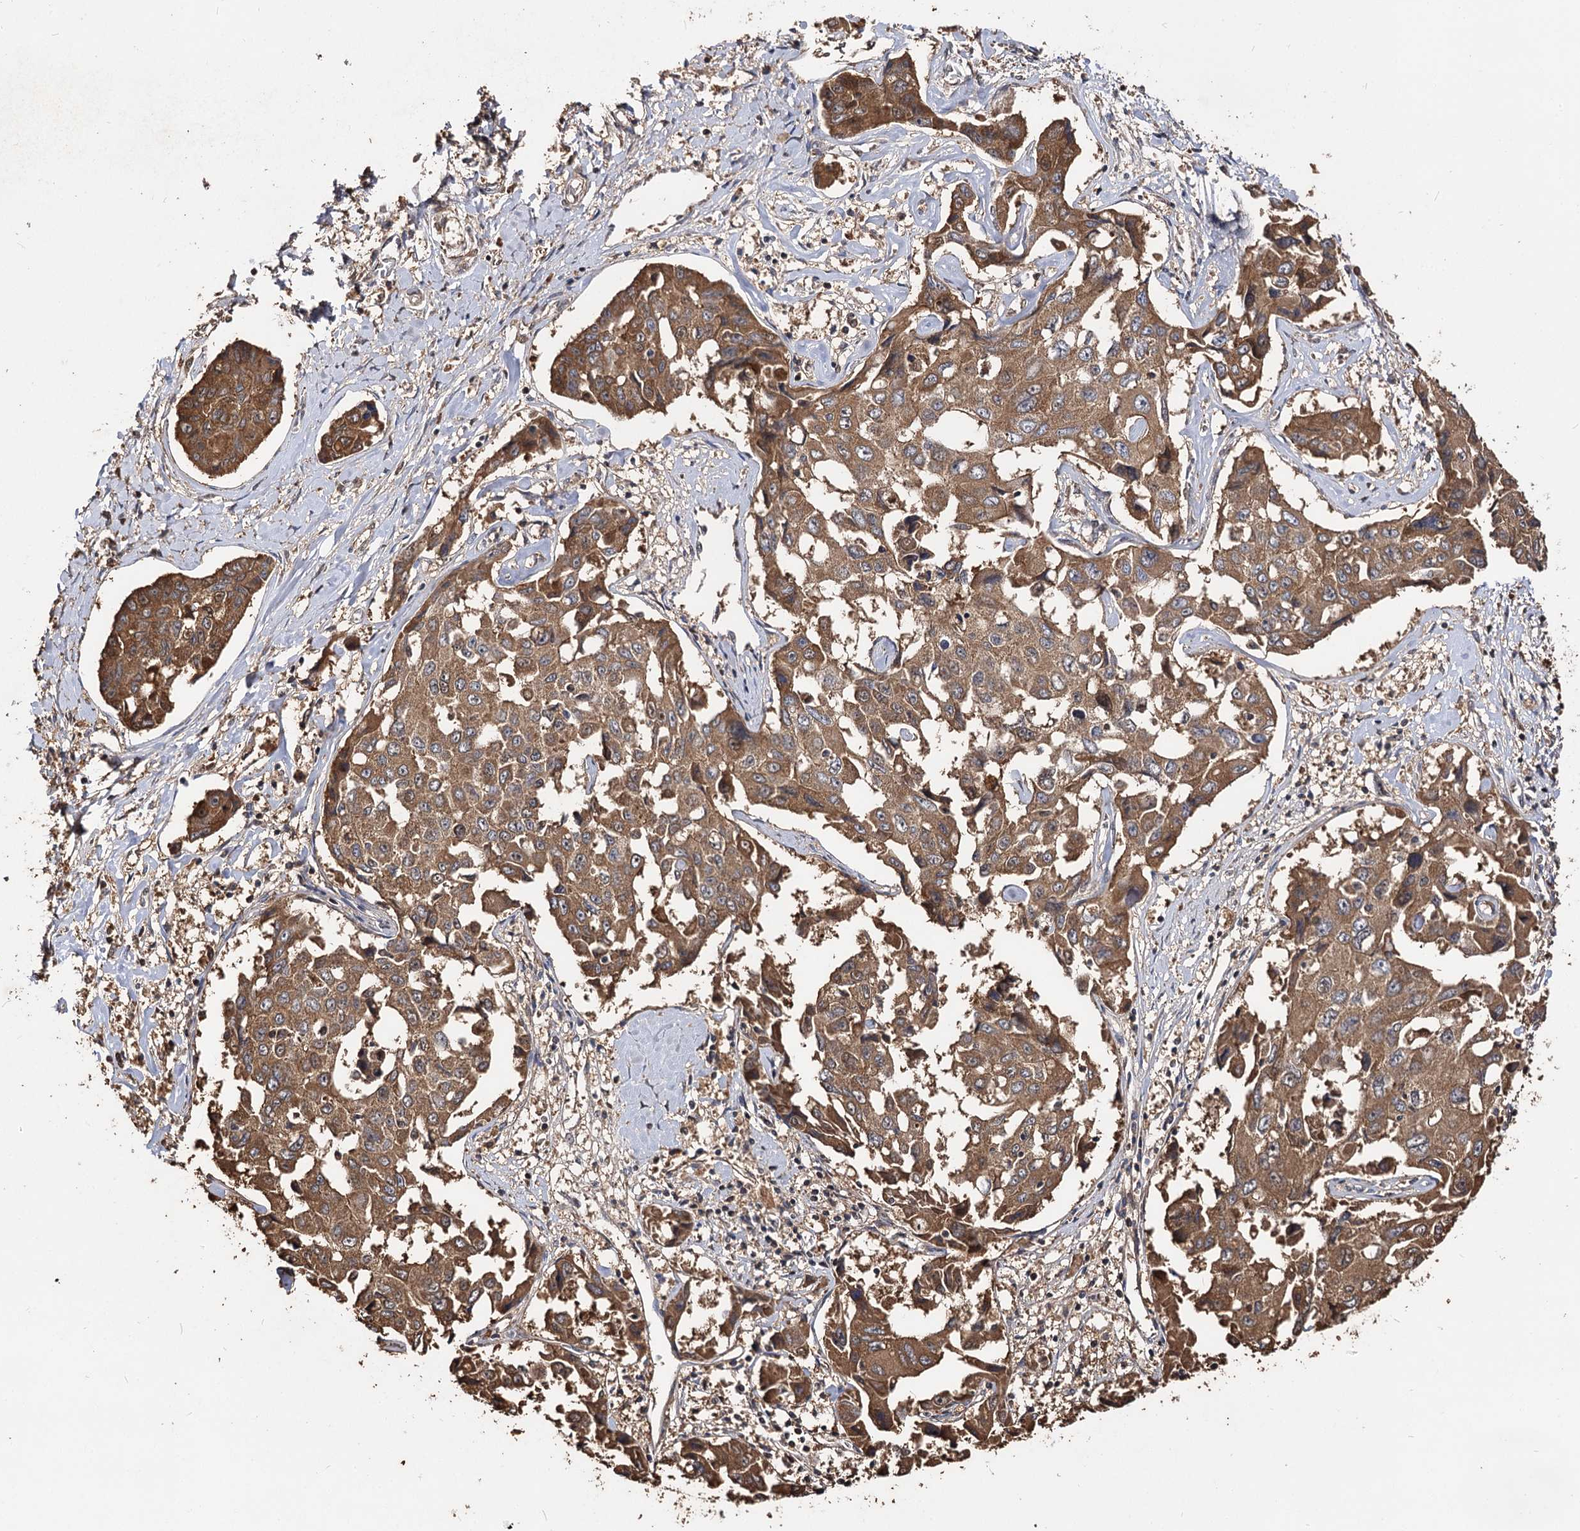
{"staining": {"intensity": "moderate", "quantity": ">75%", "location": "cytoplasmic/membranous"}, "tissue": "liver cancer", "cell_type": "Tumor cells", "image_type": "cancer", "snomed": [{"axis": "morphology", "description": "Cholangiocarcinoma"}, {"axis": "topography", "description": "Liver"}], "caption": "Immunohistochemistry histopathology image of human liver cholangiocarcinoma stained for a protein (brown), which displays medium levels of moderate cytoplasmic/membranous staining in approximately >75% of tumor cells.", "gene": "ARL13A", "patient": {"sex": "male", "age": 59}}